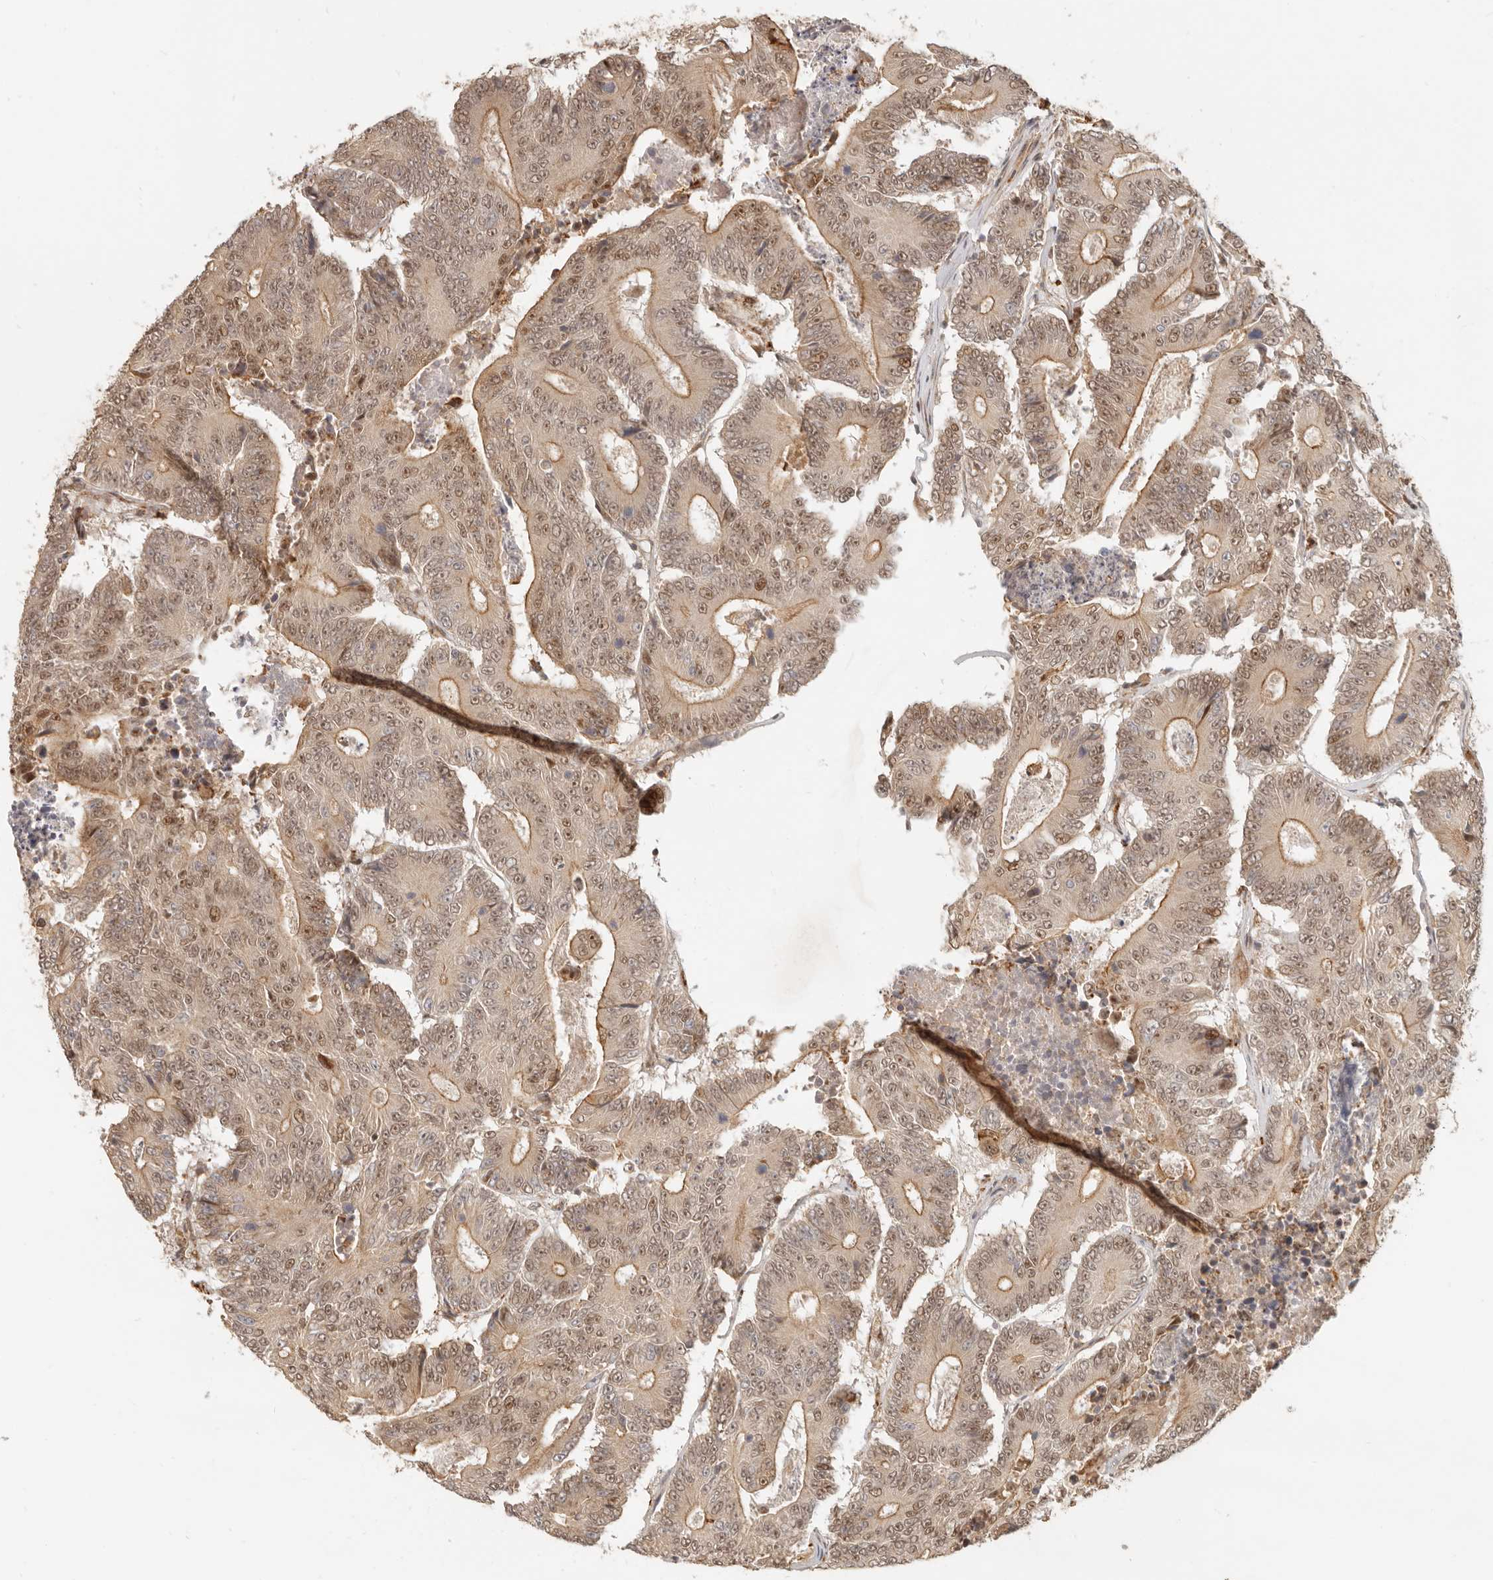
{"staining": {"intensity": "weak", "quantity": ">75%", "location": "cytoplasmic/membranous,nuclear"}, "tissue": "colorectal cancer", "cell_type": "Tumor cells", "image_type": "cancer", "snomed": [{"axis": "morphology", "description": "Adenocarcinoma, NOS"}, {"axis": "topography", "description": "Colon"}], "caption": "Approximately >75% of tumor cells in human colorectal cancer (adenocarcinoma) display weak cytoplasmic/membranous and nuclear protein expression as visualized by brown immunohistochemical staining.", "gene": "TUFT1", "patient": {"sex": "male", "age": 83}}